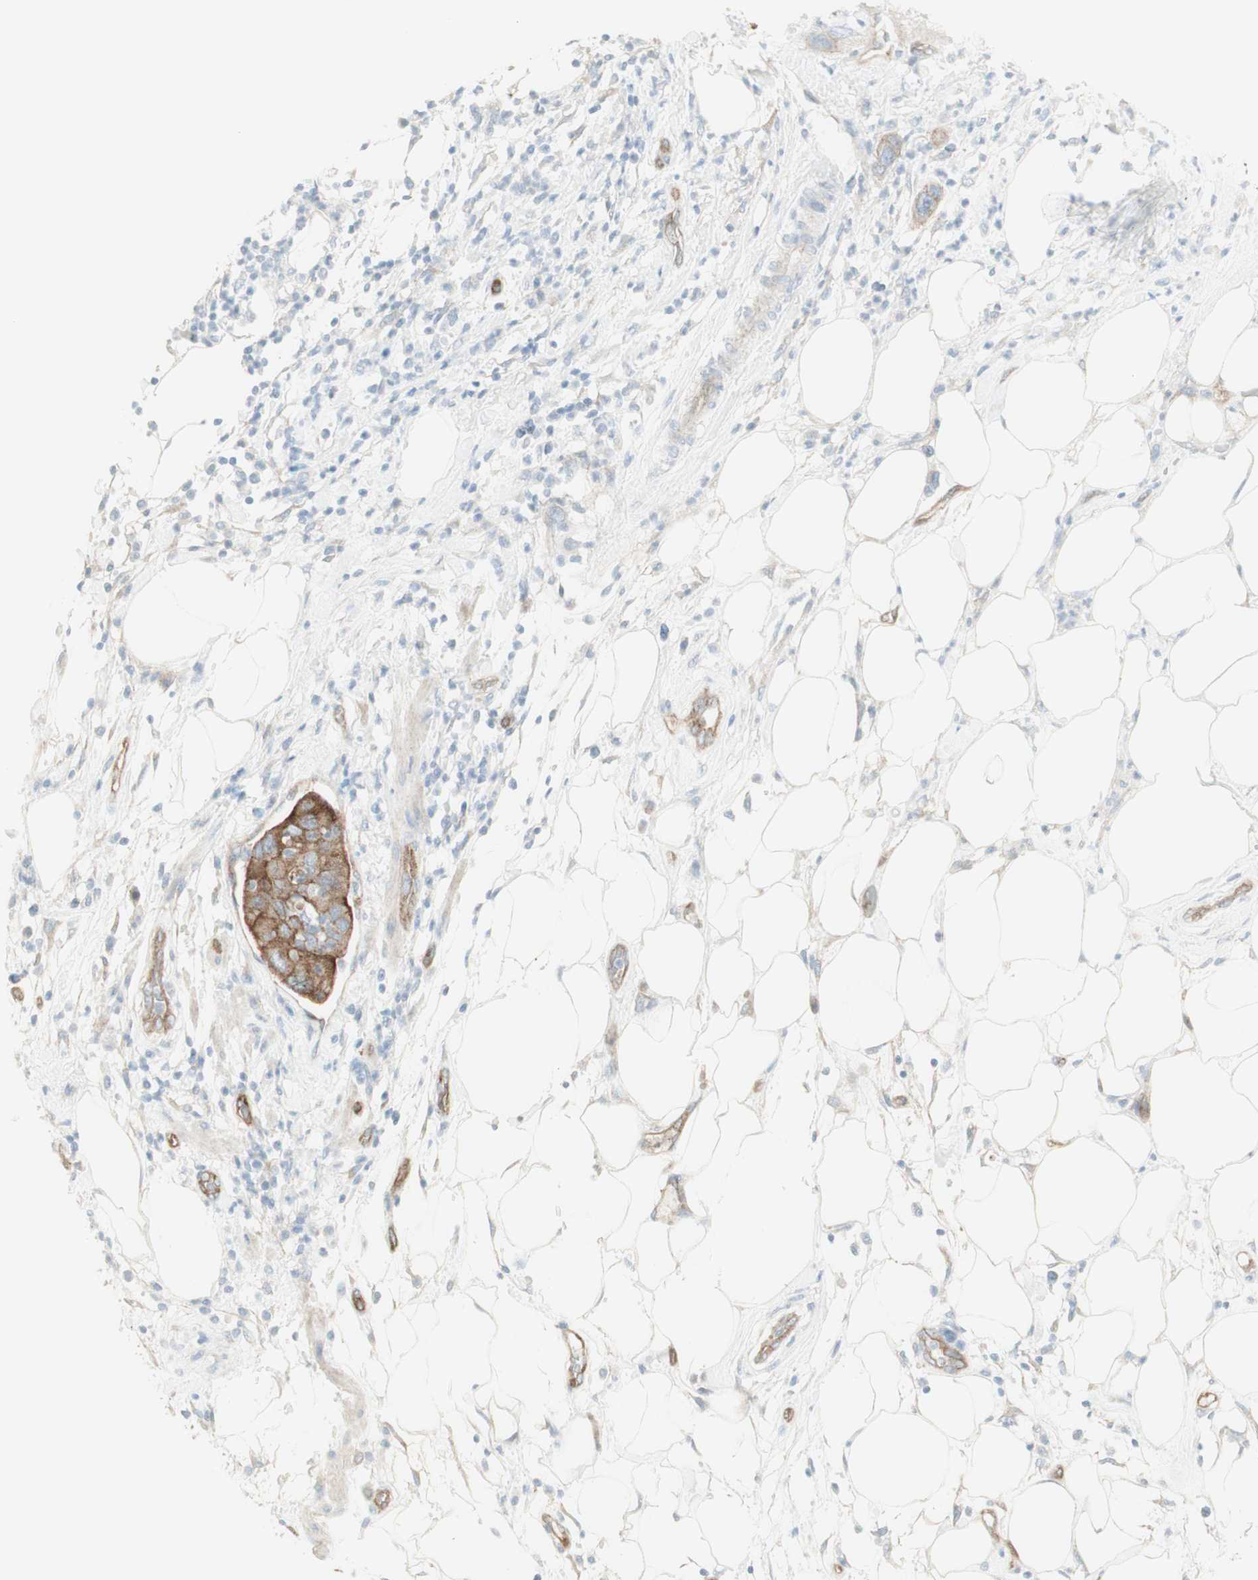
{"staining": {"intensity": "moderate", "quantity": "25%-75%", "location": "cytoplasmic/membranous"}, "tissue": "pancreatic cancer", "cell_type": "Tumor cells", "image_type": "cancer", "snomed": [{"axis": "morphology", "description": "Adenocarcinoma, NOS"}, {"axis": "topography", "description": "Pancreas"}], "caption": "Pancreatic cancer stained with a brown dye reveals moderate cytoplasmic/membranous positive positivity in approximately 25%-75% of tumor cells.", "gene": "MYO6", "patient": {"sex": "female", "age": 71}}